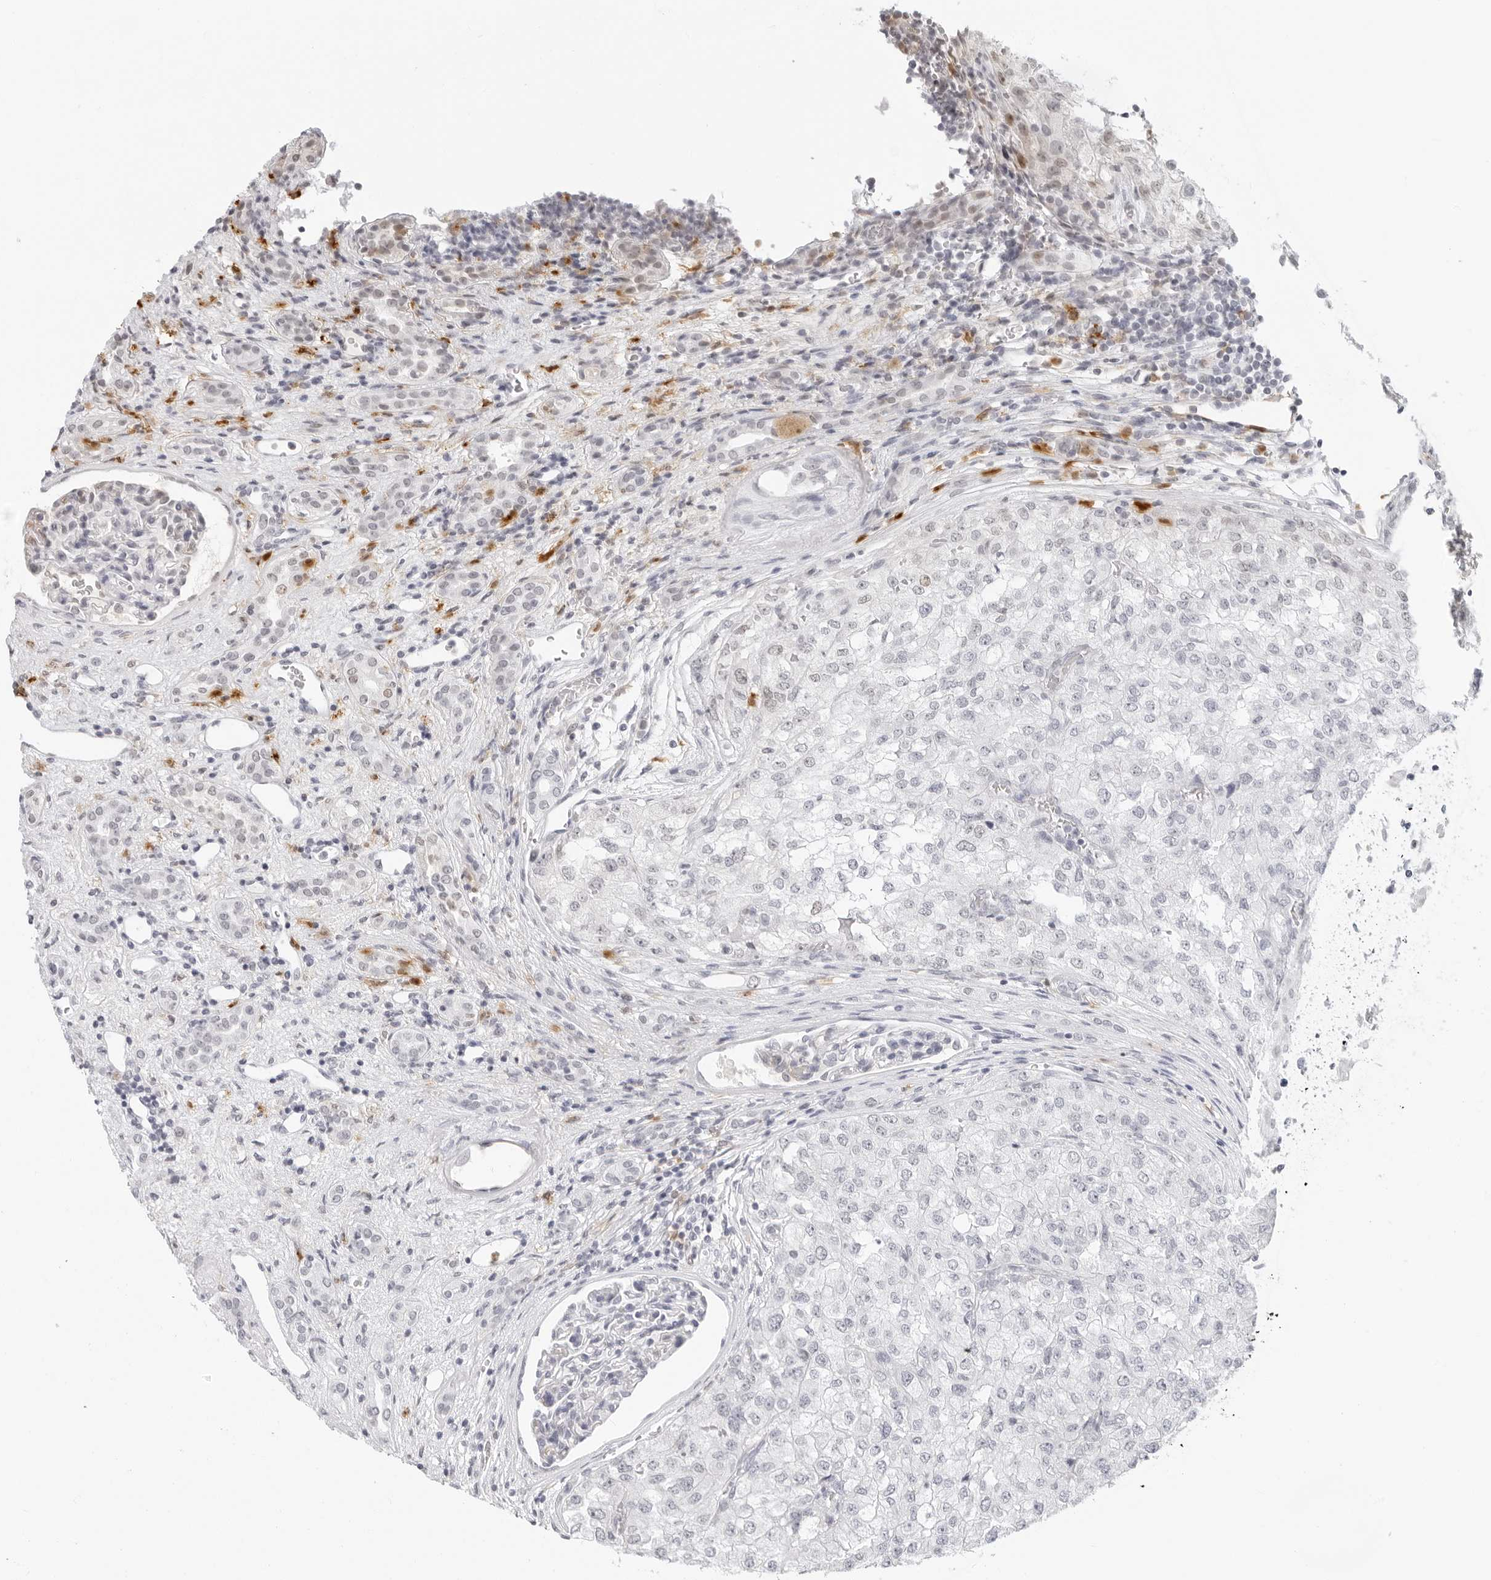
{"staining": {"intensity": "negative", "quantity": "none", "location": "none"}, "tissue": "renal cancer", "cell_type": "Tumor cells", "image_type": "cancer", "snomed": [{"axis": "morphology", "description": "Adenocarcinoma, NOS"}, {"axis": "topography", "description": "Kidney"}], "caption": "High power microscopy histopathology image of an immunohistochemistry micrograph of renal cancer, revealing no significant staining in tumor cells.", "gene": "MSH6", "patient": {"sex": "female", "age": 54}}